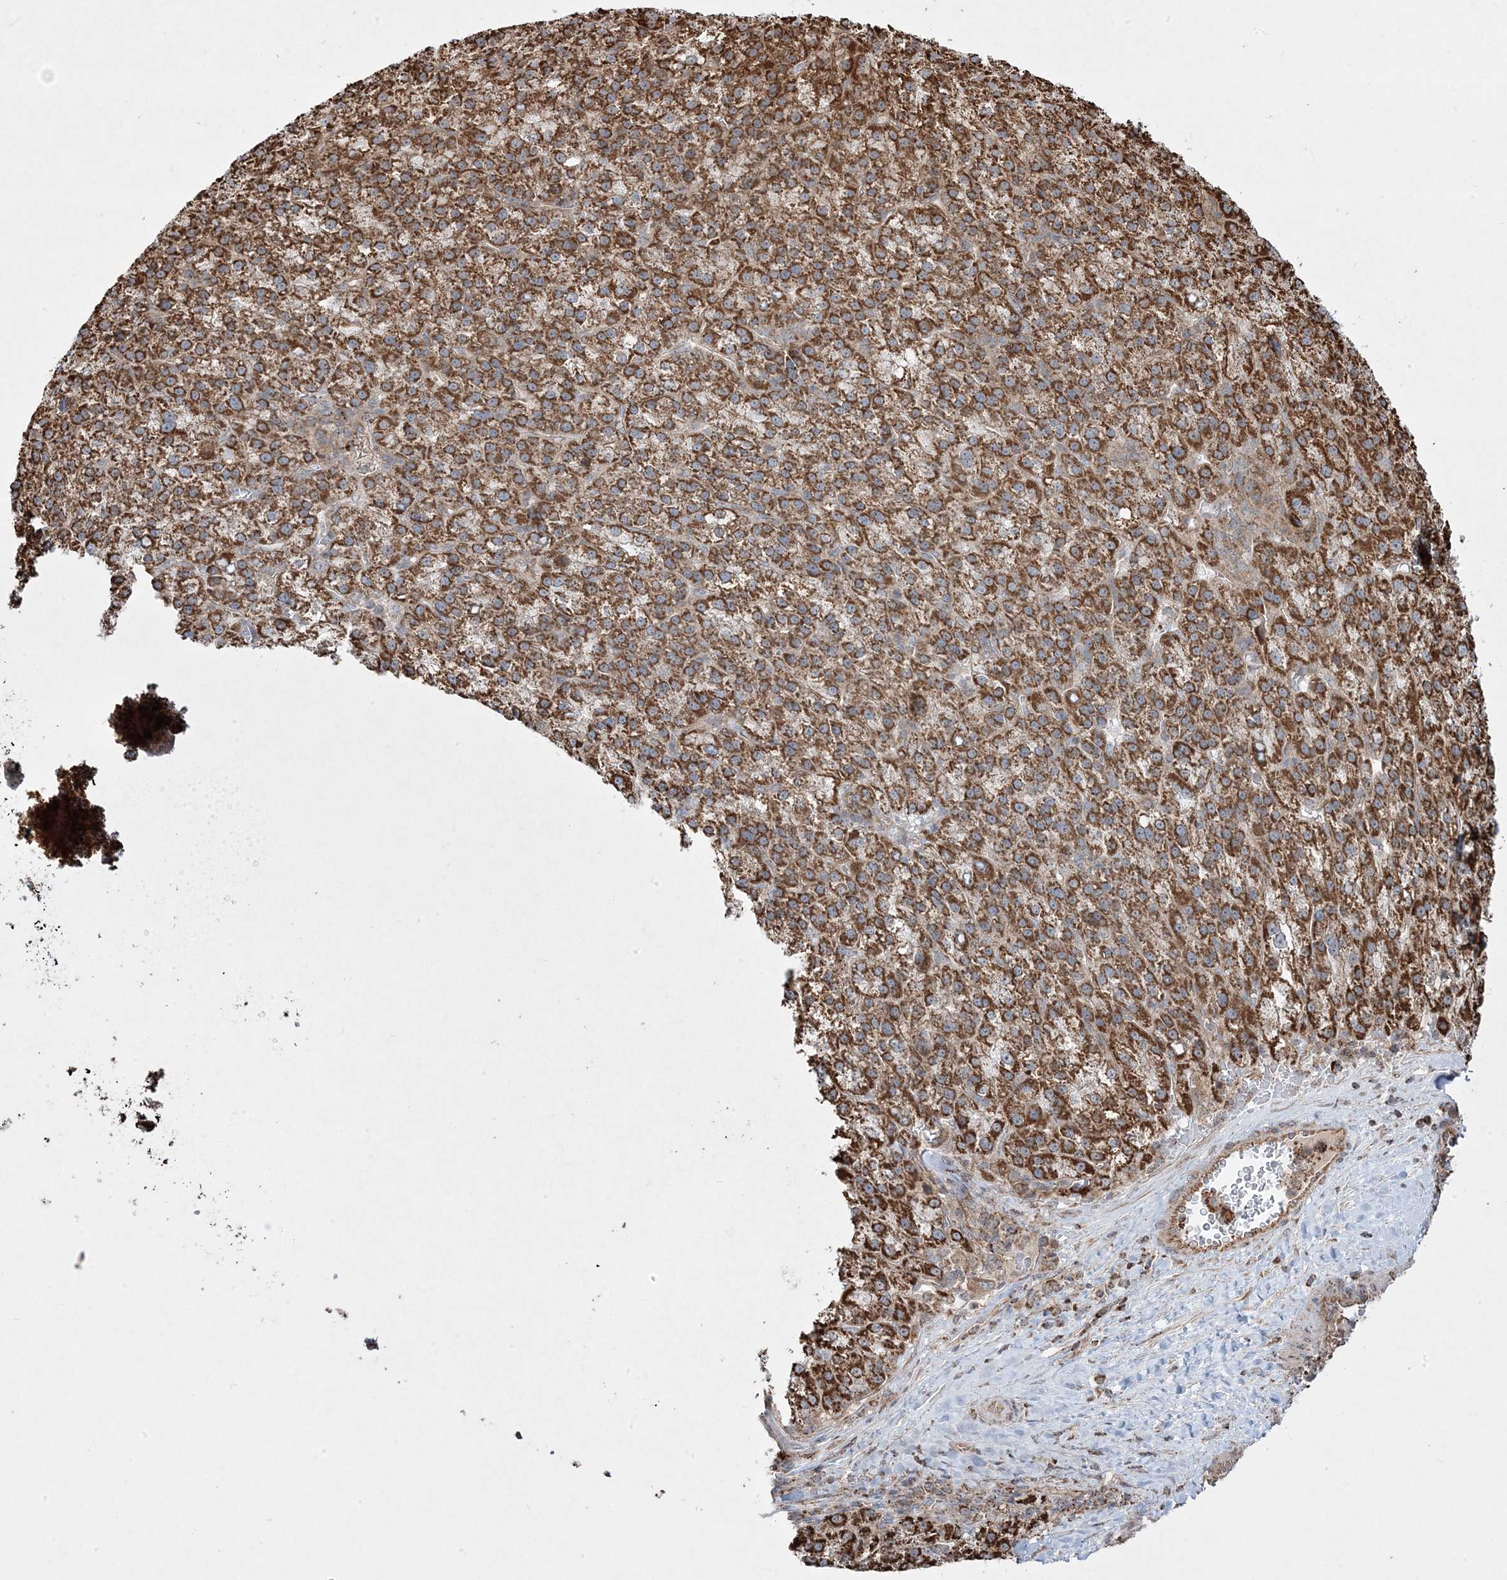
{"staining": {"intensity": "strong", "quantity": ">75%", "location": "cytoplasmic/membranous"}, "tissue": "liver cancer", "cell_type": "Tumor cells", "image_type": "cancer", "snomed": [{"axis": "morphology", "description": "Carcinoma, Hepatocellular, NOS"}, {"axis": "topography", "description": "Liver"}], "caption": "Brown immunohistochemical staining in liver cancer demonstrates strong cytoplasmic/membranous expression in about >75% of tumor cells.", "gene": "CLUAP1", "patient": {"sex": "female", "age": 58}}